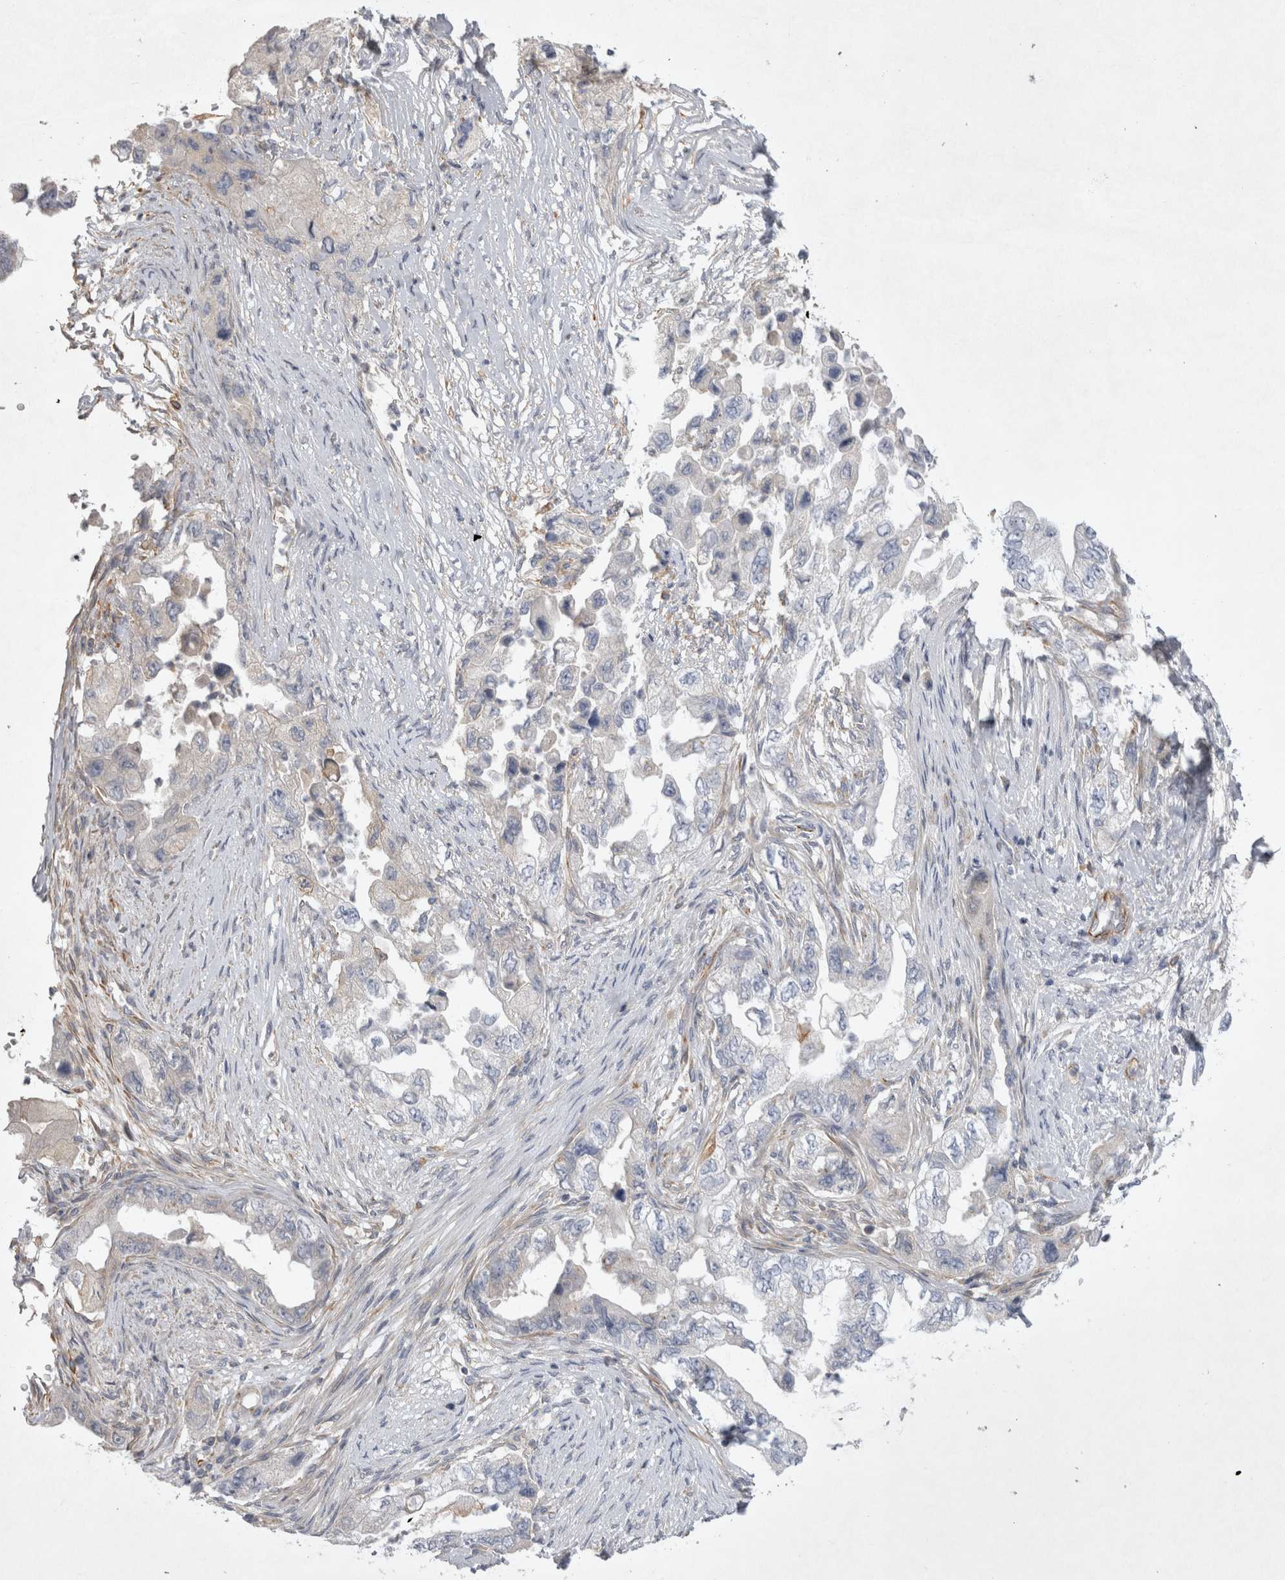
{"staining": {"intensity": "negative", "quantity": "none", "location": "none"}, "tissue": "pancreatic cancer", "cell_type": "Tumor cells", "image_type": "cancer", "snomed": [{"axis": "morphology", "description": "Adenocarcinoma, NOS"}, {"axis": "topography", "description": "Pancreas"}], "caption": "The micrograph exhibits no staining of tumor cells in pancreatic cancer. (DAB (3,3'-diaminobenzidine) immunohistochemistry, high magnification).", "gene": "STRADB", "patient": {"sex": "female", "age": 73}}